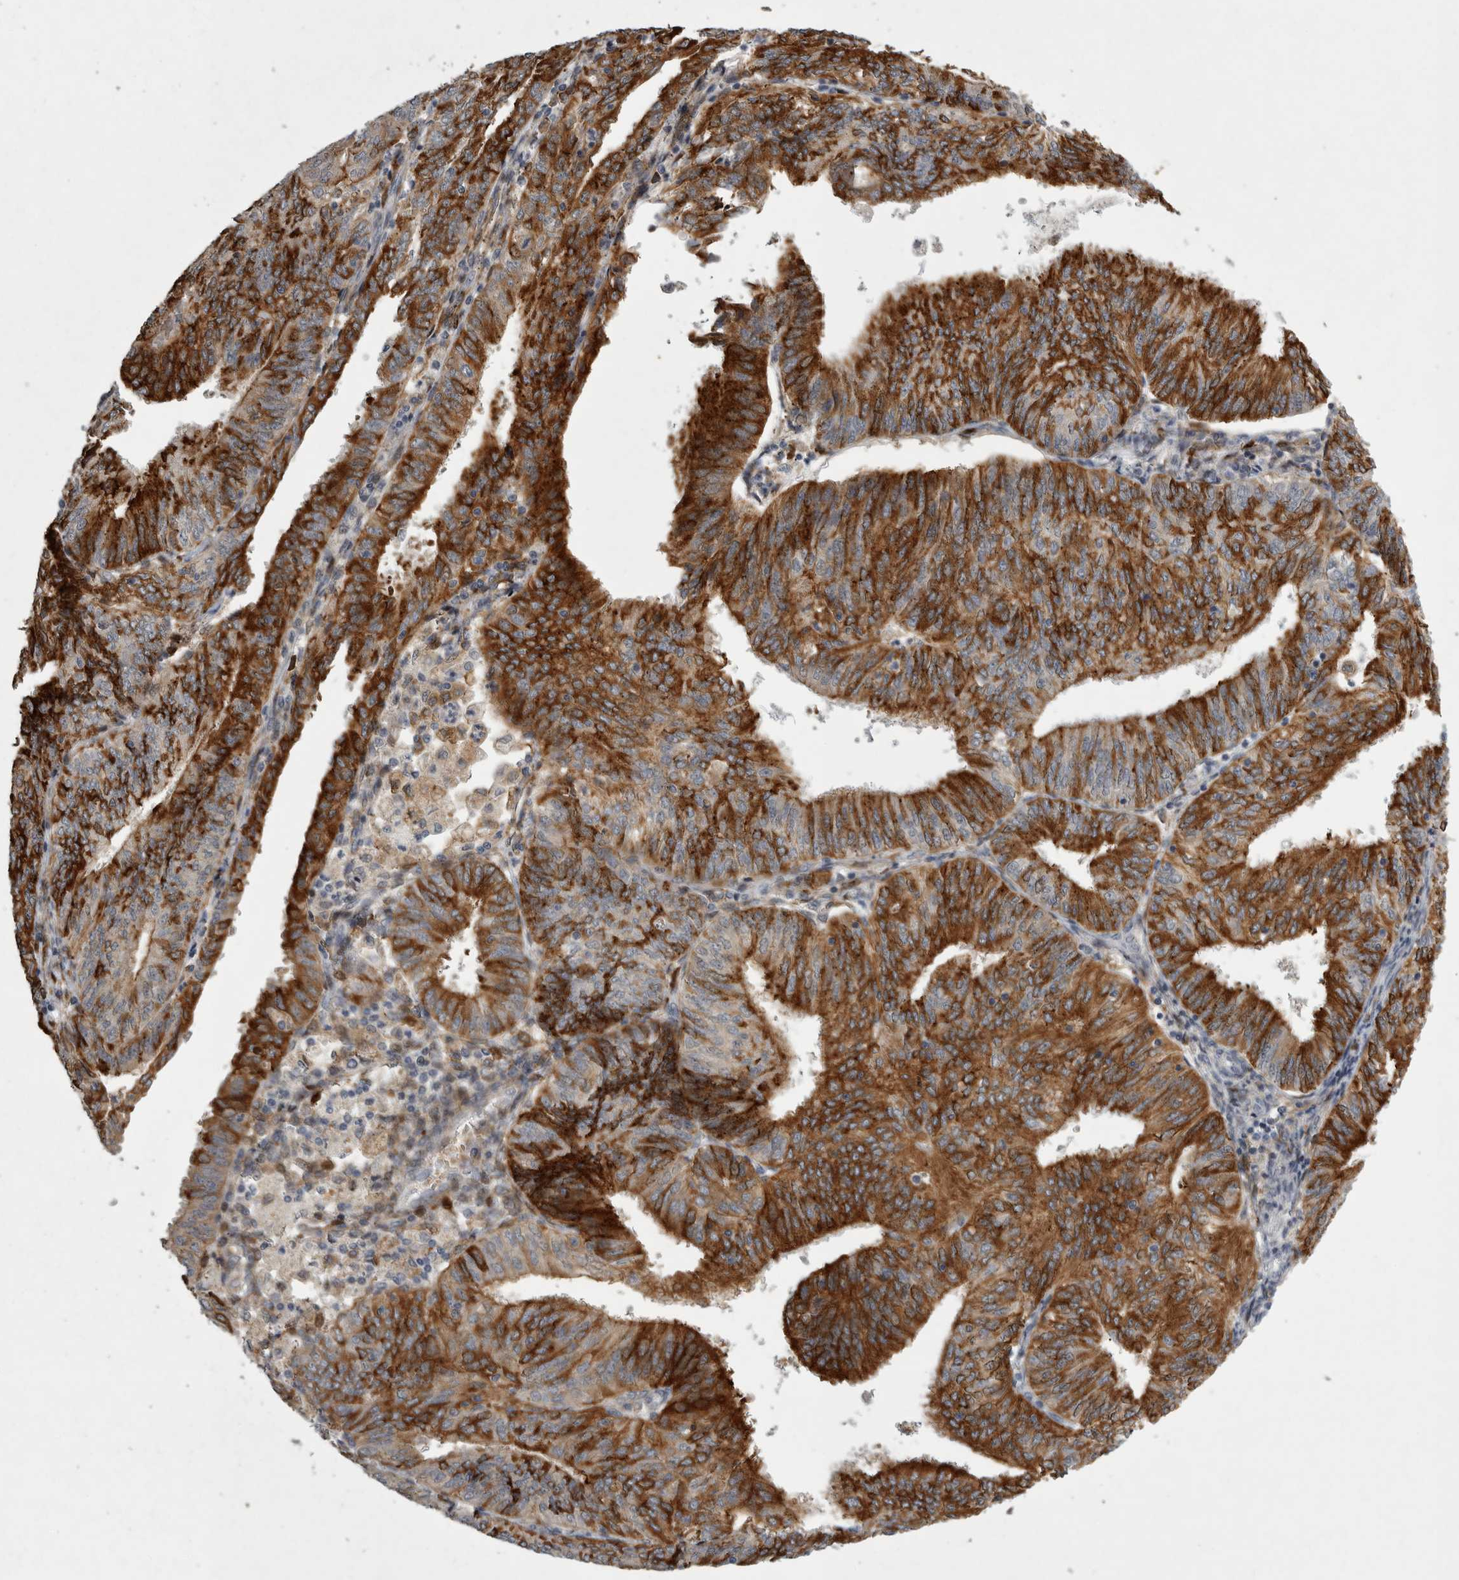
{"staining": {"intensity": "strong", "quantity": ">75%", "location": "cytoplasmic/membranous"}, "tissue": "endometrial cancer", "cell_type": "Tumor cells", "image_type": "cancer", "snomed": [{"axis": "morphology", "description": "Adenocarcinoma, NOS"}, {"axis": "topography", "description": "Endometrium"}], "caption": "Strong cytoplasmic/membranous expression is identified in about >75% of tumor cells in adenocarcinoma (endometrial).", "gene": "MPDZ", "patient": {"sex": "female", "age": 58}}